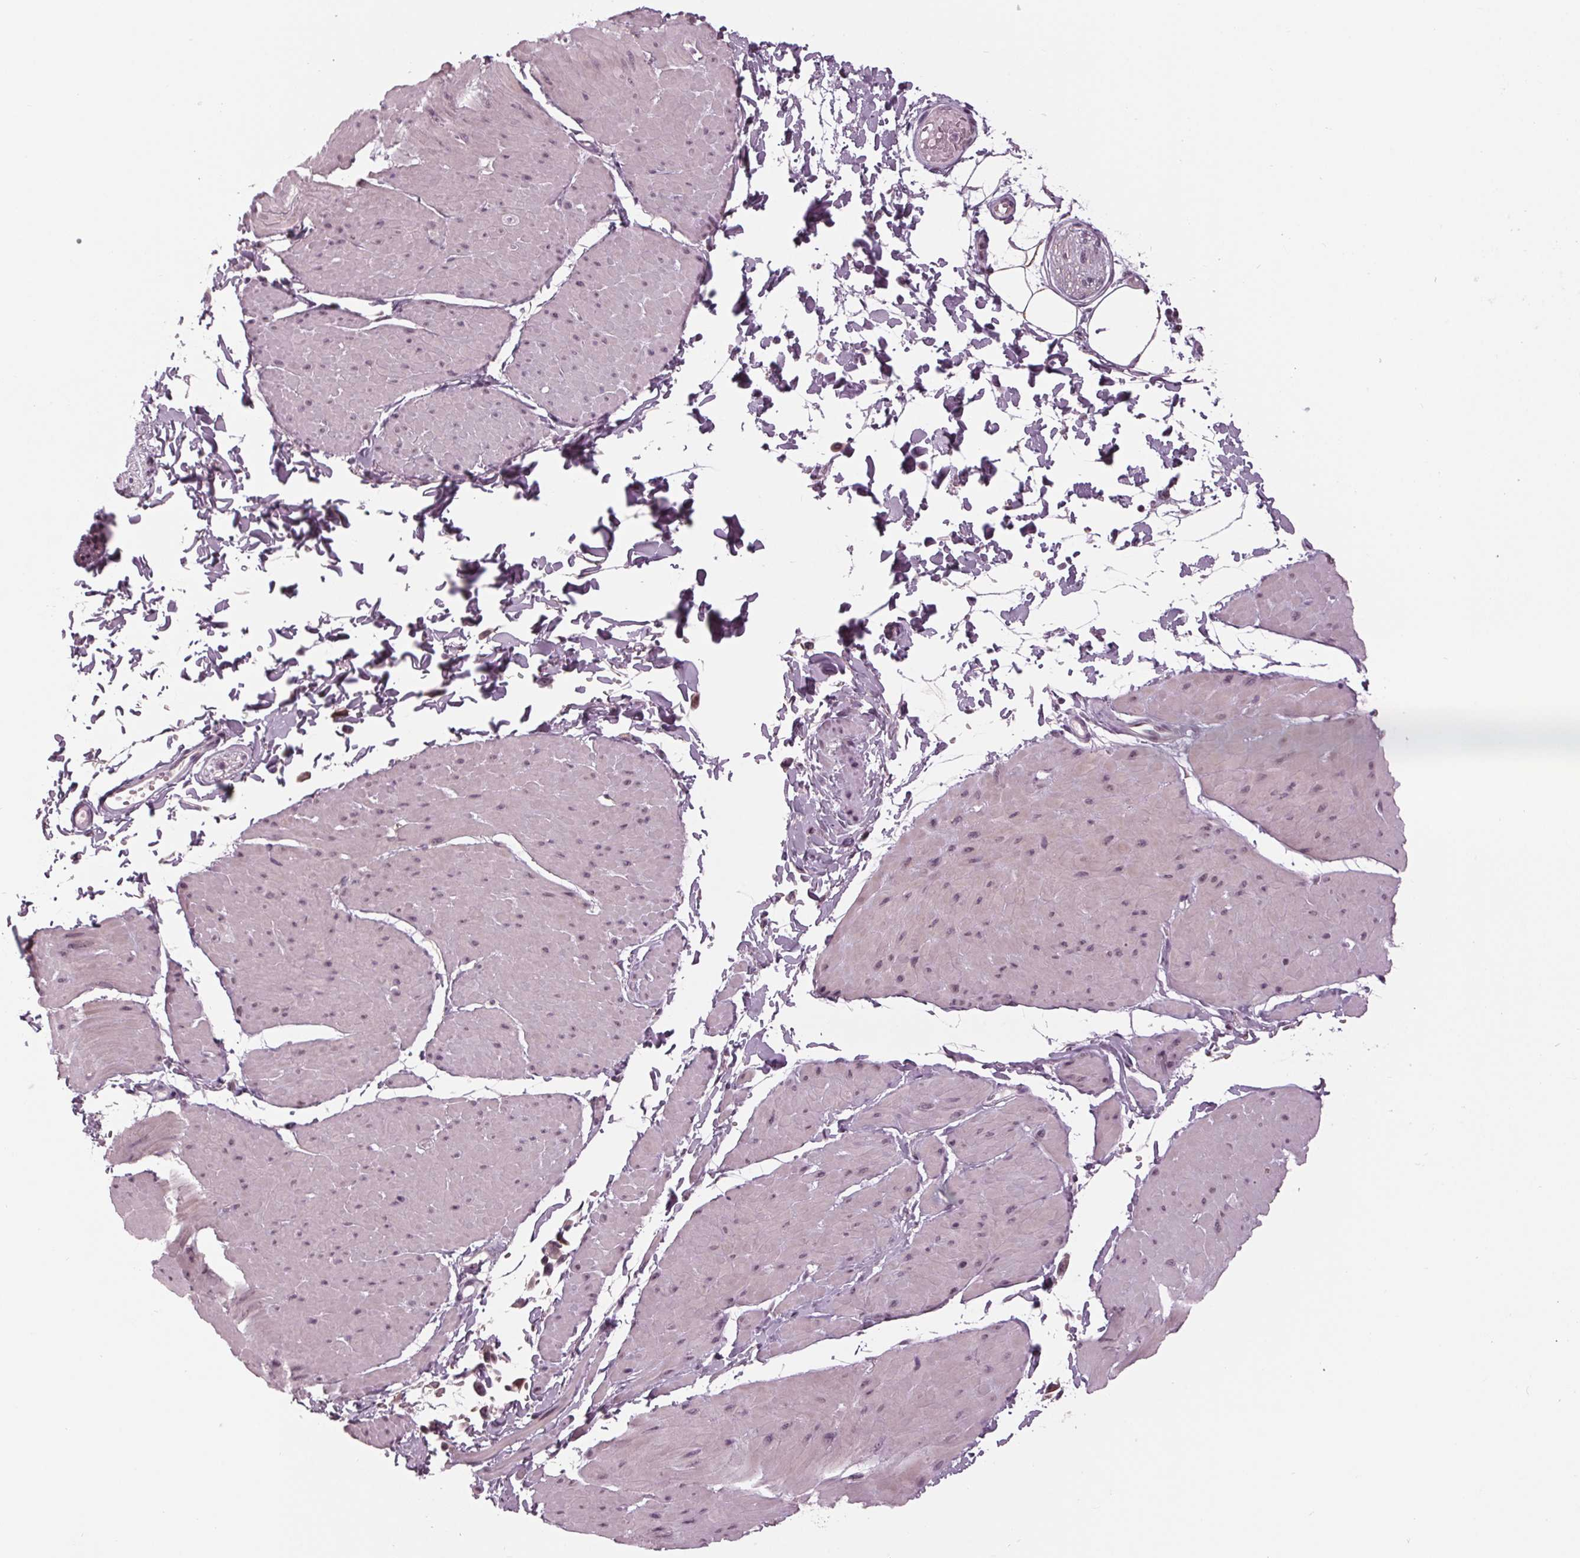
{"staining": {"intensity": "weak", "quantity": "<25%", "location": "nuclear"}, "tissue": "adipose tissue", "cell_type": "Adipocytes", "image_type": "normal", "snomed": [{"axis": "morphology", "description": "Normal tissue, NOS"}, {"axis": "topography", "description": "Smooth muscle"}, {"axis": "topography", "description": "Peripheral nerve tissue"}], "caption": "This is an immunohistochemistry (IHC) image of unremarkable human adipose tissue. There is no positivity in adipocytes.", "gene": "SLX4", "patient": {"sex": "male", "age": 58}}